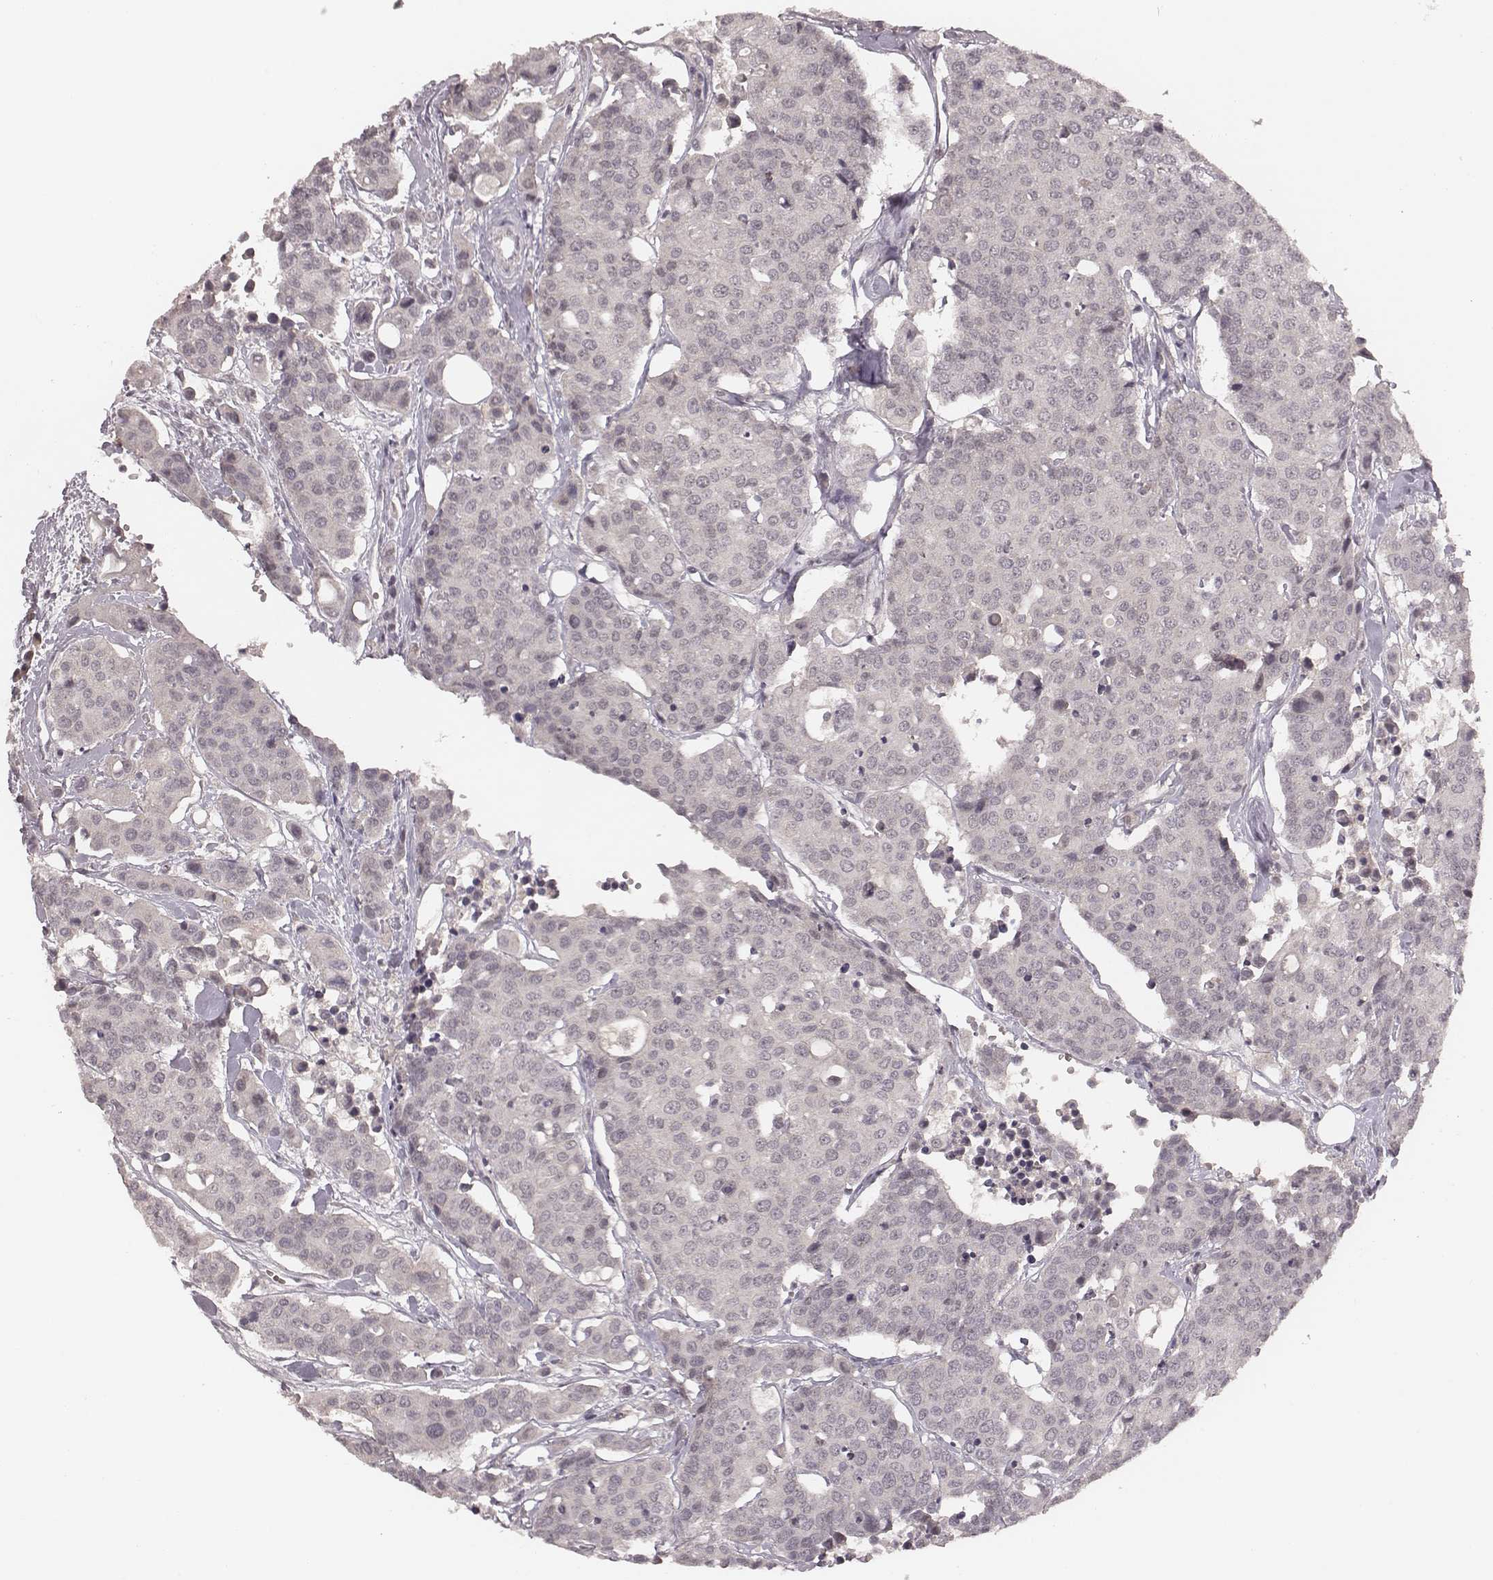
{"staining": {"intensity": "negative", "quantity": "none", "location": "none"}, "tissue": "carcinoid", "cell_type": "Tumor cells", "image_type": "cancer", "snomed": [{"axis": "morphology", "description": "Carcinoid, malignant, NOS"}, {"axis": "topography", "description": "Colon"}], "caption": "Histopathology image shows no significant protein staining in tumor cells of carcinoid.", "gene": "LY6K", "patient": {"sex": "male", "age": 81}}